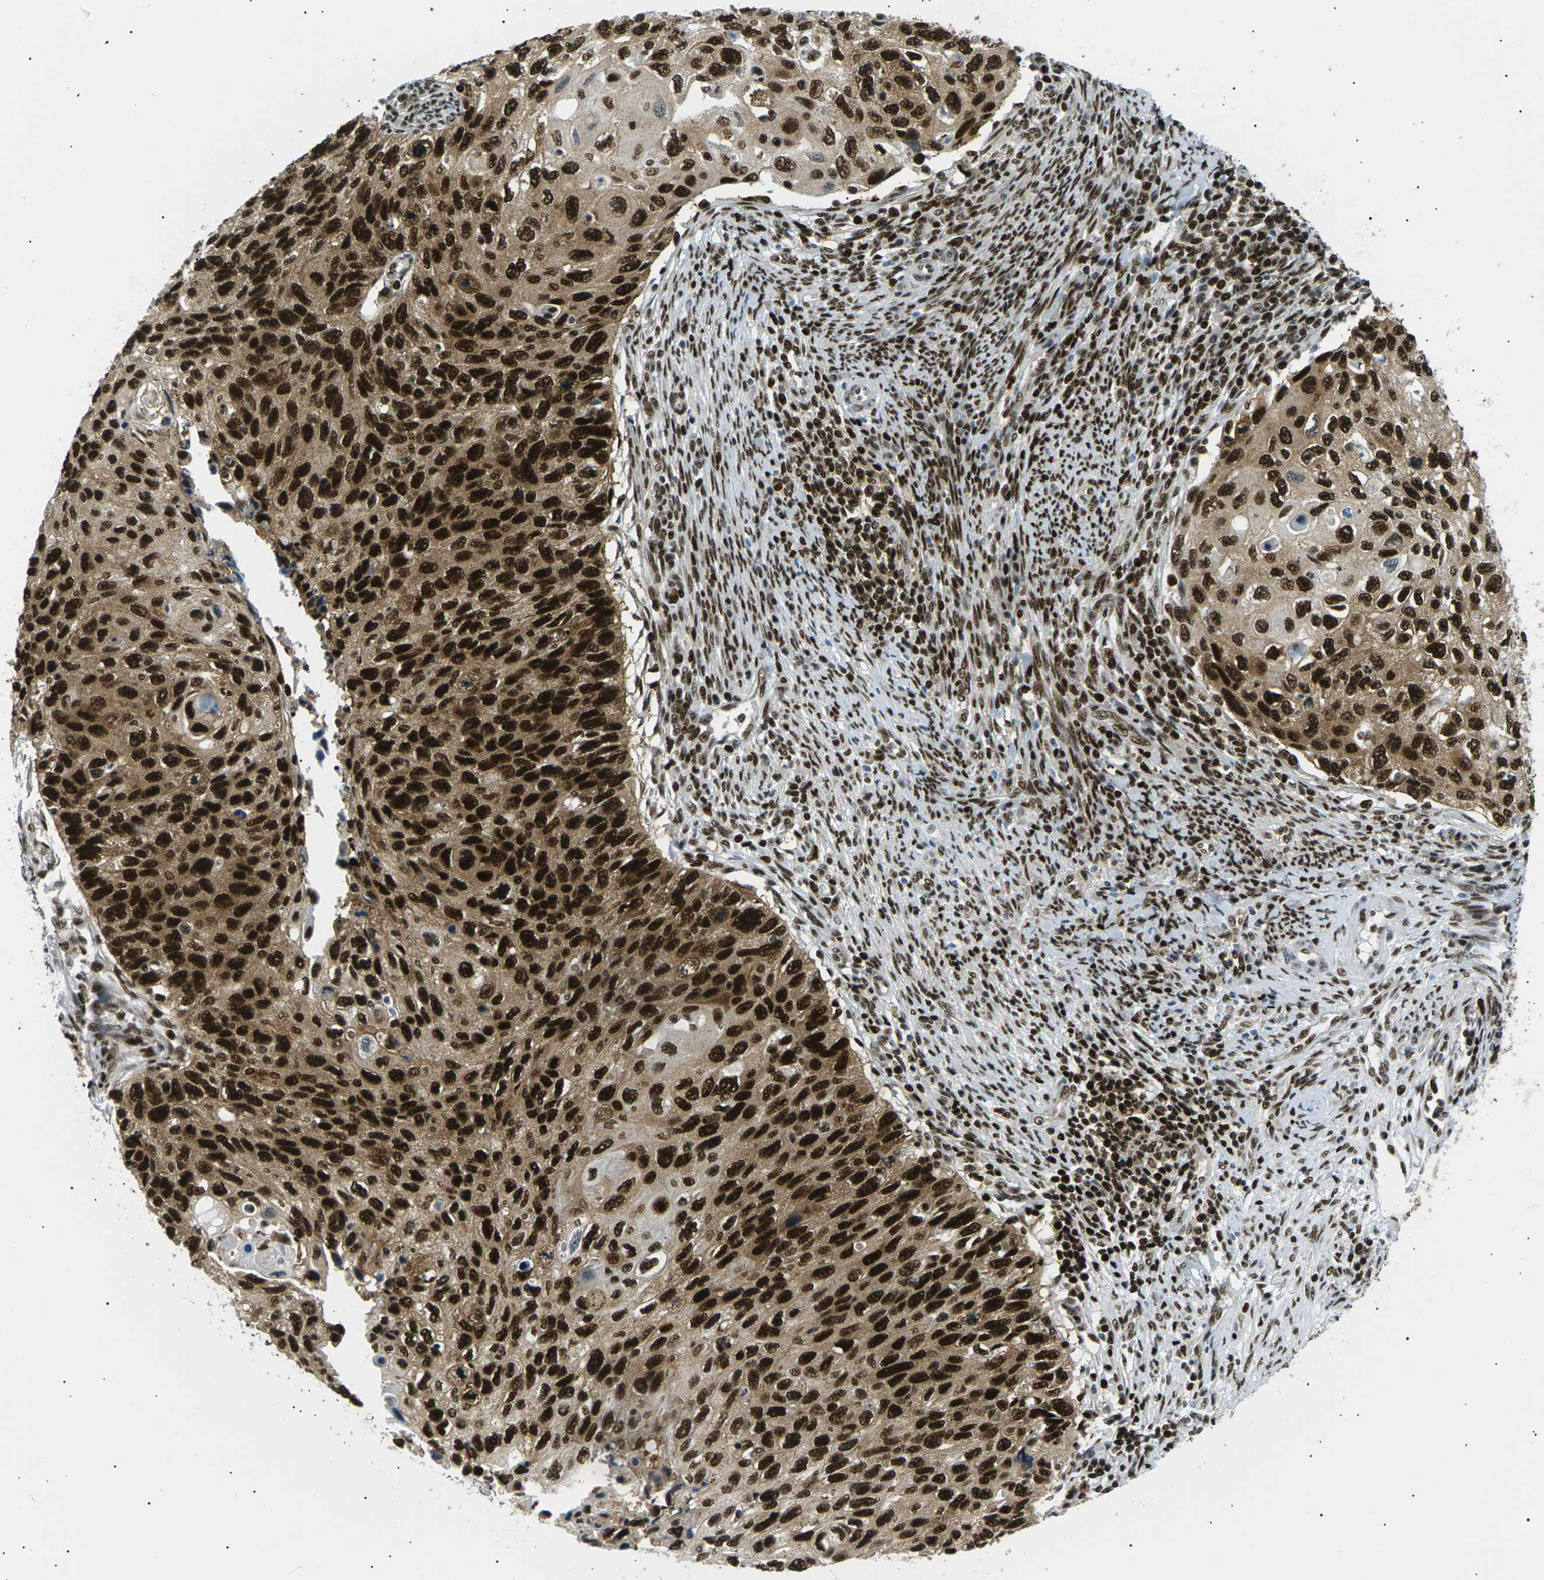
{"staining": {"intensity": "strong", "quantity": ">75%", "location": "cytoplasmic/membranous,nuclear"}, "tissue": "cervical cancer", "cell_type": "Tumor cells", "image_type": "cancer", "snomed": [{"axis": "morphology", "description": "Squamous cell carcinoma, NOS"}, {"axis": "topography", "description": "Cervix"}], "caption": "Cervical cancer (squamous cell carcinoma) was stained to show a protein in brown. There is high levels of strong cytoplasmic/membranous and nuclear positivity in approximately >75% of tumor cells.", "gene": "RPA2", "patient": {"sex": "female", "age": 70}}